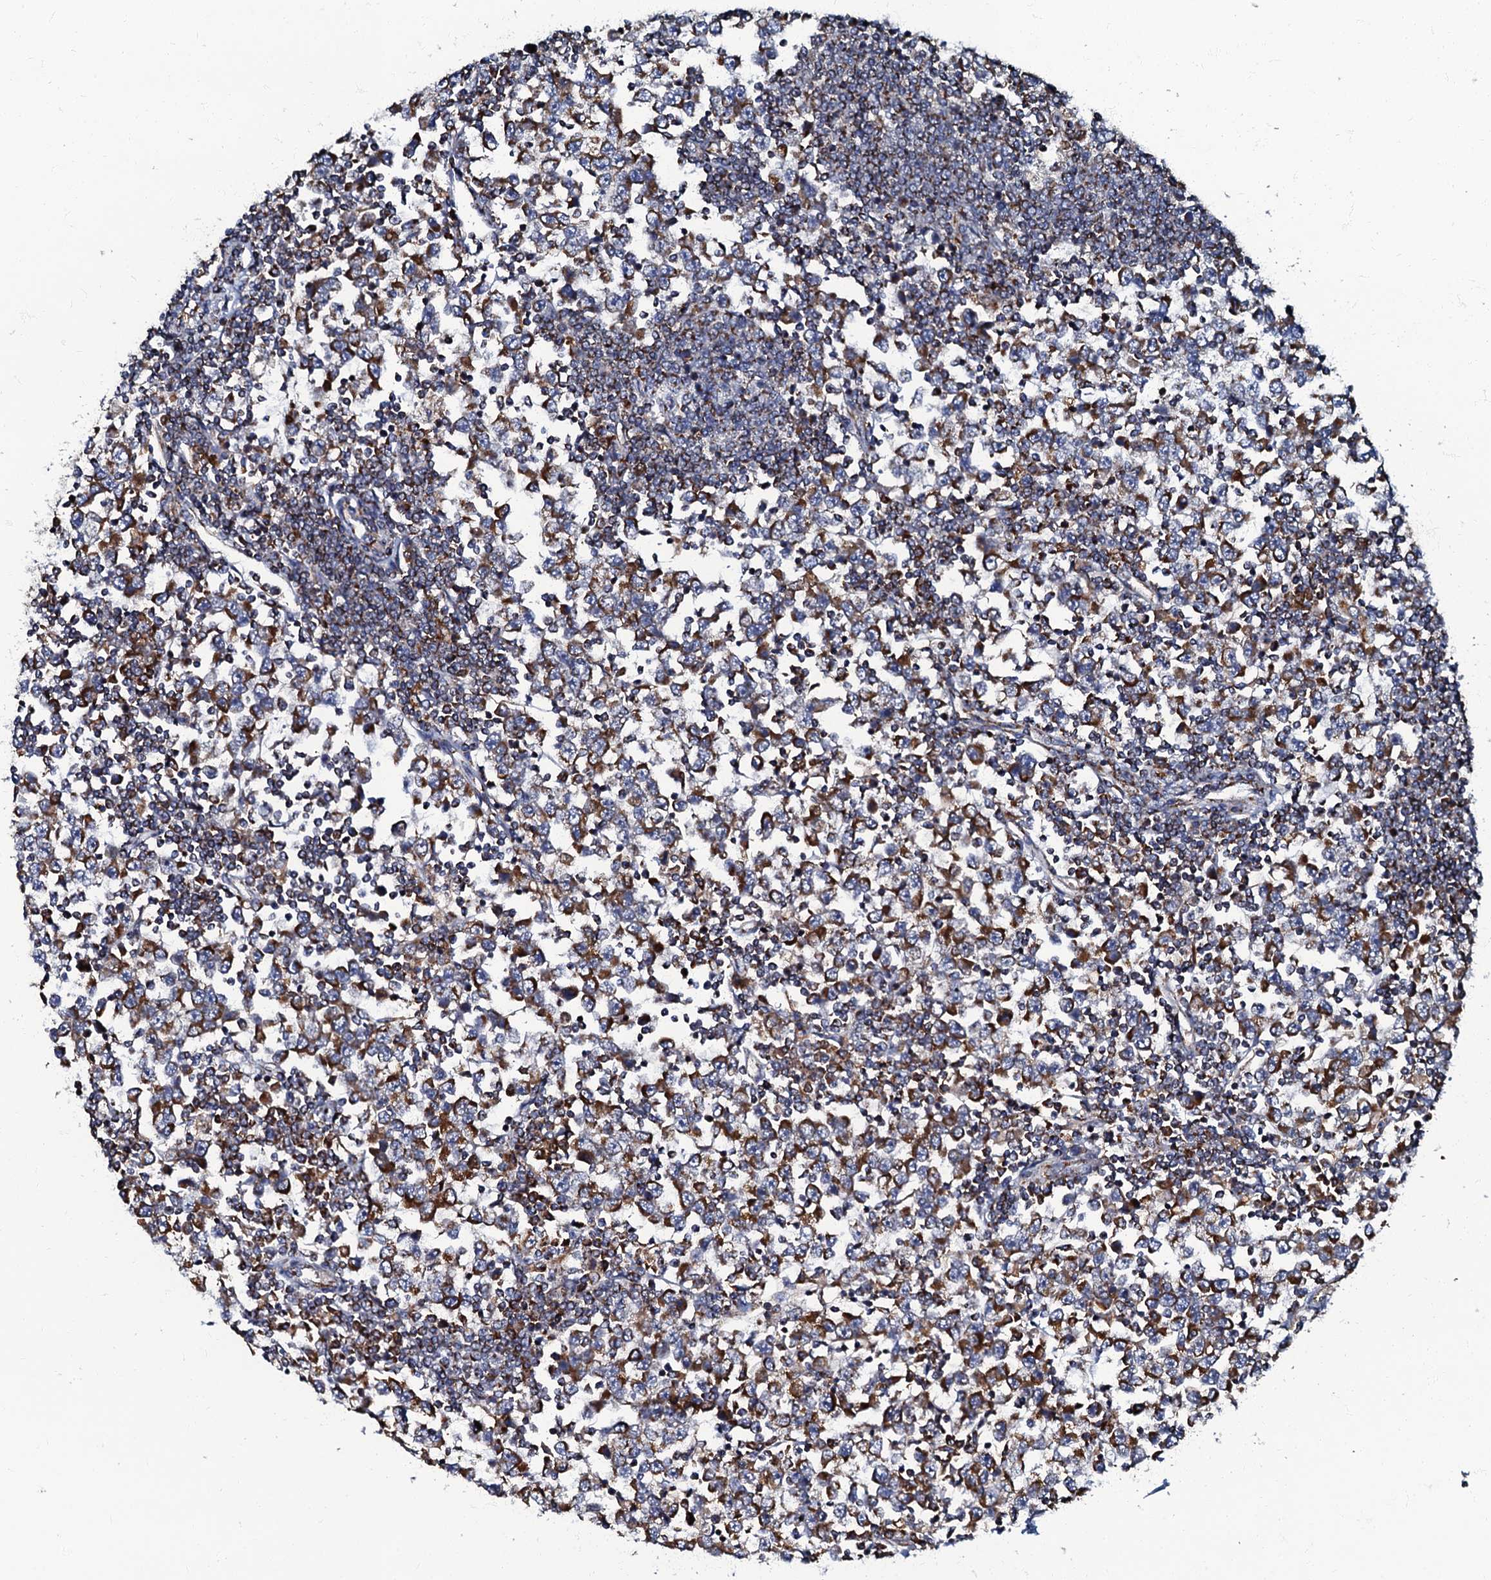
{"staining": {"intensity": "strong", "quantity": "25%-75%", "location": "cytoplasmic/membranous"}, "tissue": "testis cancer", "cell_type": "Tumor cells", "image_type": "cancer", "snomed": [{"axis": "morphology", "description": "Seminoma, NOS"}, {"axis": "topography", "description": "Testis"}], "caption": "Seminoma (testis) was stained to show a protein in brown. There is high levels of strong cytoplasmic/membranous positivity in approximately 25%-75% of tumor cells. (Stains: DAB (3,3'-diaminobenzidine) in brown, nuclei in blue, Microscopy: brightfield microscopy at high magnification).", "gene": "NDUFA12", "patient": {"sex": "male", "age": 65}}